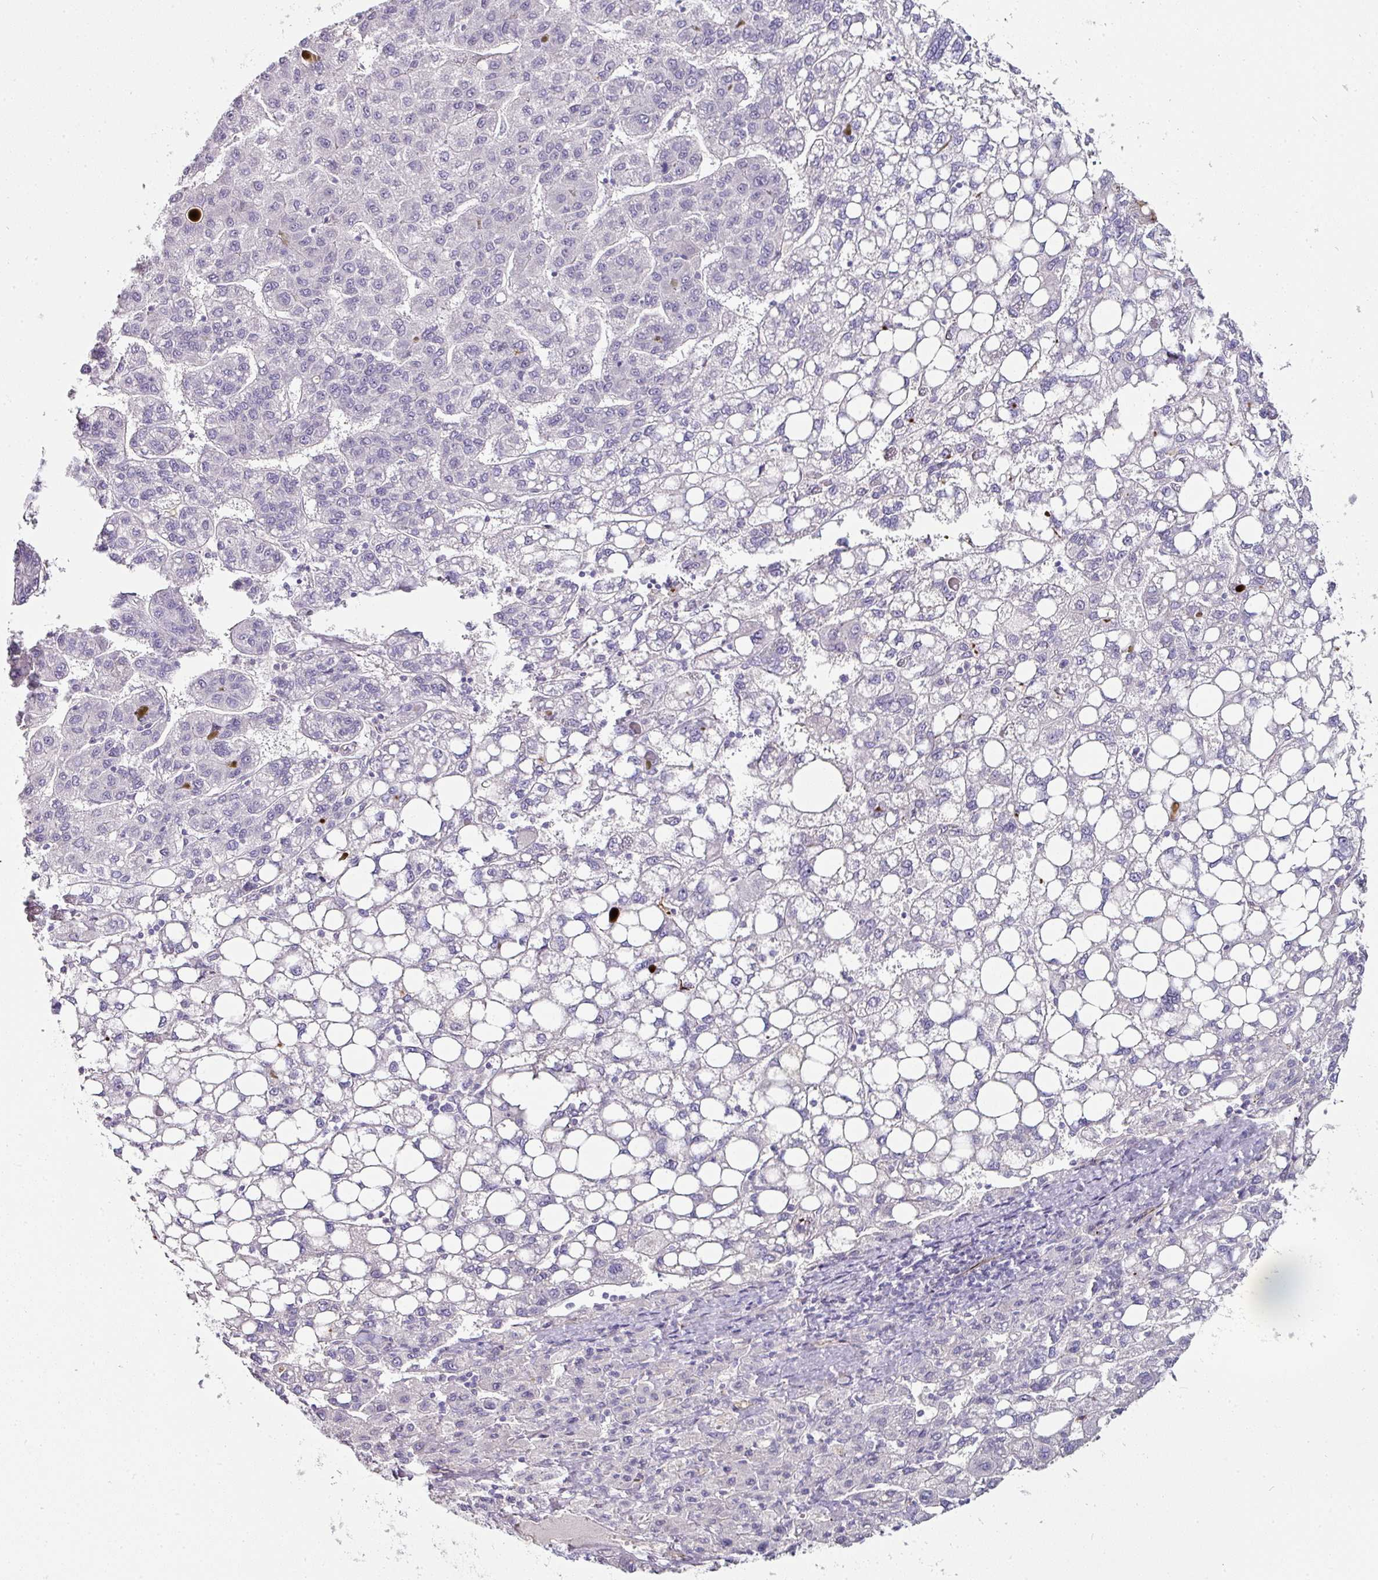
{"staining": {"intensity": "negative", "quantity": "none", "location": "none"}, "tissue": "liver cancer", "cell_type": "Tumor cells", "image_type": "cancer", "snomed": [{"axis": "morphology", "description": "Carcinoma, Hepatocellular, NOS"}, {"axis": "topography", "description": "Liver"}], "caption": "Tumor cells are negative for brown protein staining in liver cancer (hepatocellular carcinoma). Brightfield microscopy of IHC stained with DAB (3,3'-diaminobenzidine) (brown) and hematoxylin (blue), captured at high magnification.", "gene": "TMPRSS9", "patient": {"sex": "female", "age": 82}}